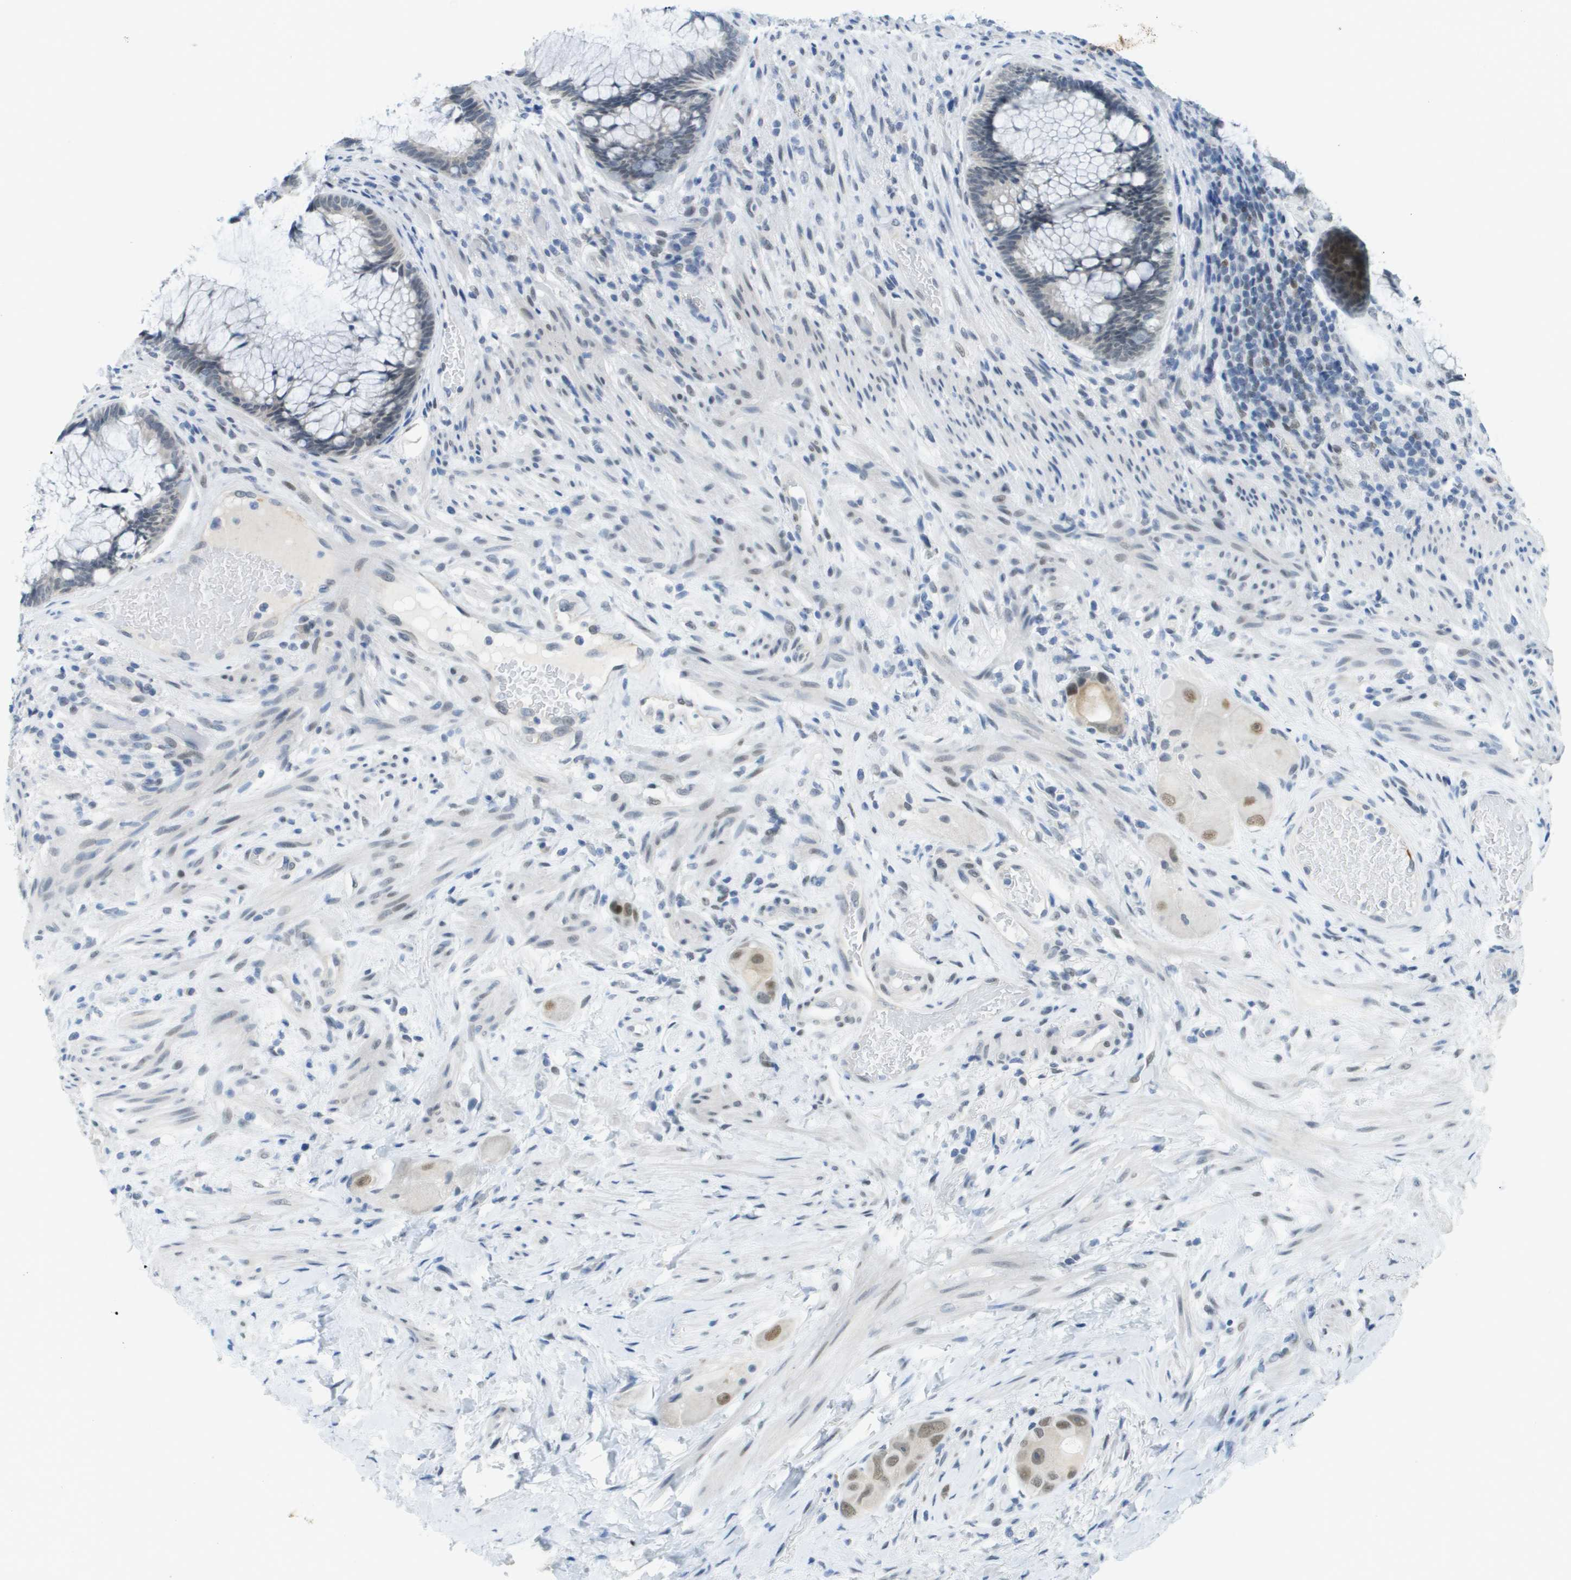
{"staining": {"intensity": "moderate", "quantity": ">75%", "location": "nuclear"}, "tissue": "colorectal cancer", "cell_type": "Tumor cells", "image_type": "cancer", "snomed": [{"axis": "morphology", "description": "Adenocarcinoma, NOS"}, {"axis": "topography", "description": "Rectum"}], "caption": "Protein analysis of colorectal cancer tissue reveals moderate nuclear positivity in approximately >75% of tumor cells.", "gene": "ARID1B", "patient": {"sex": "male", "age": 51}}